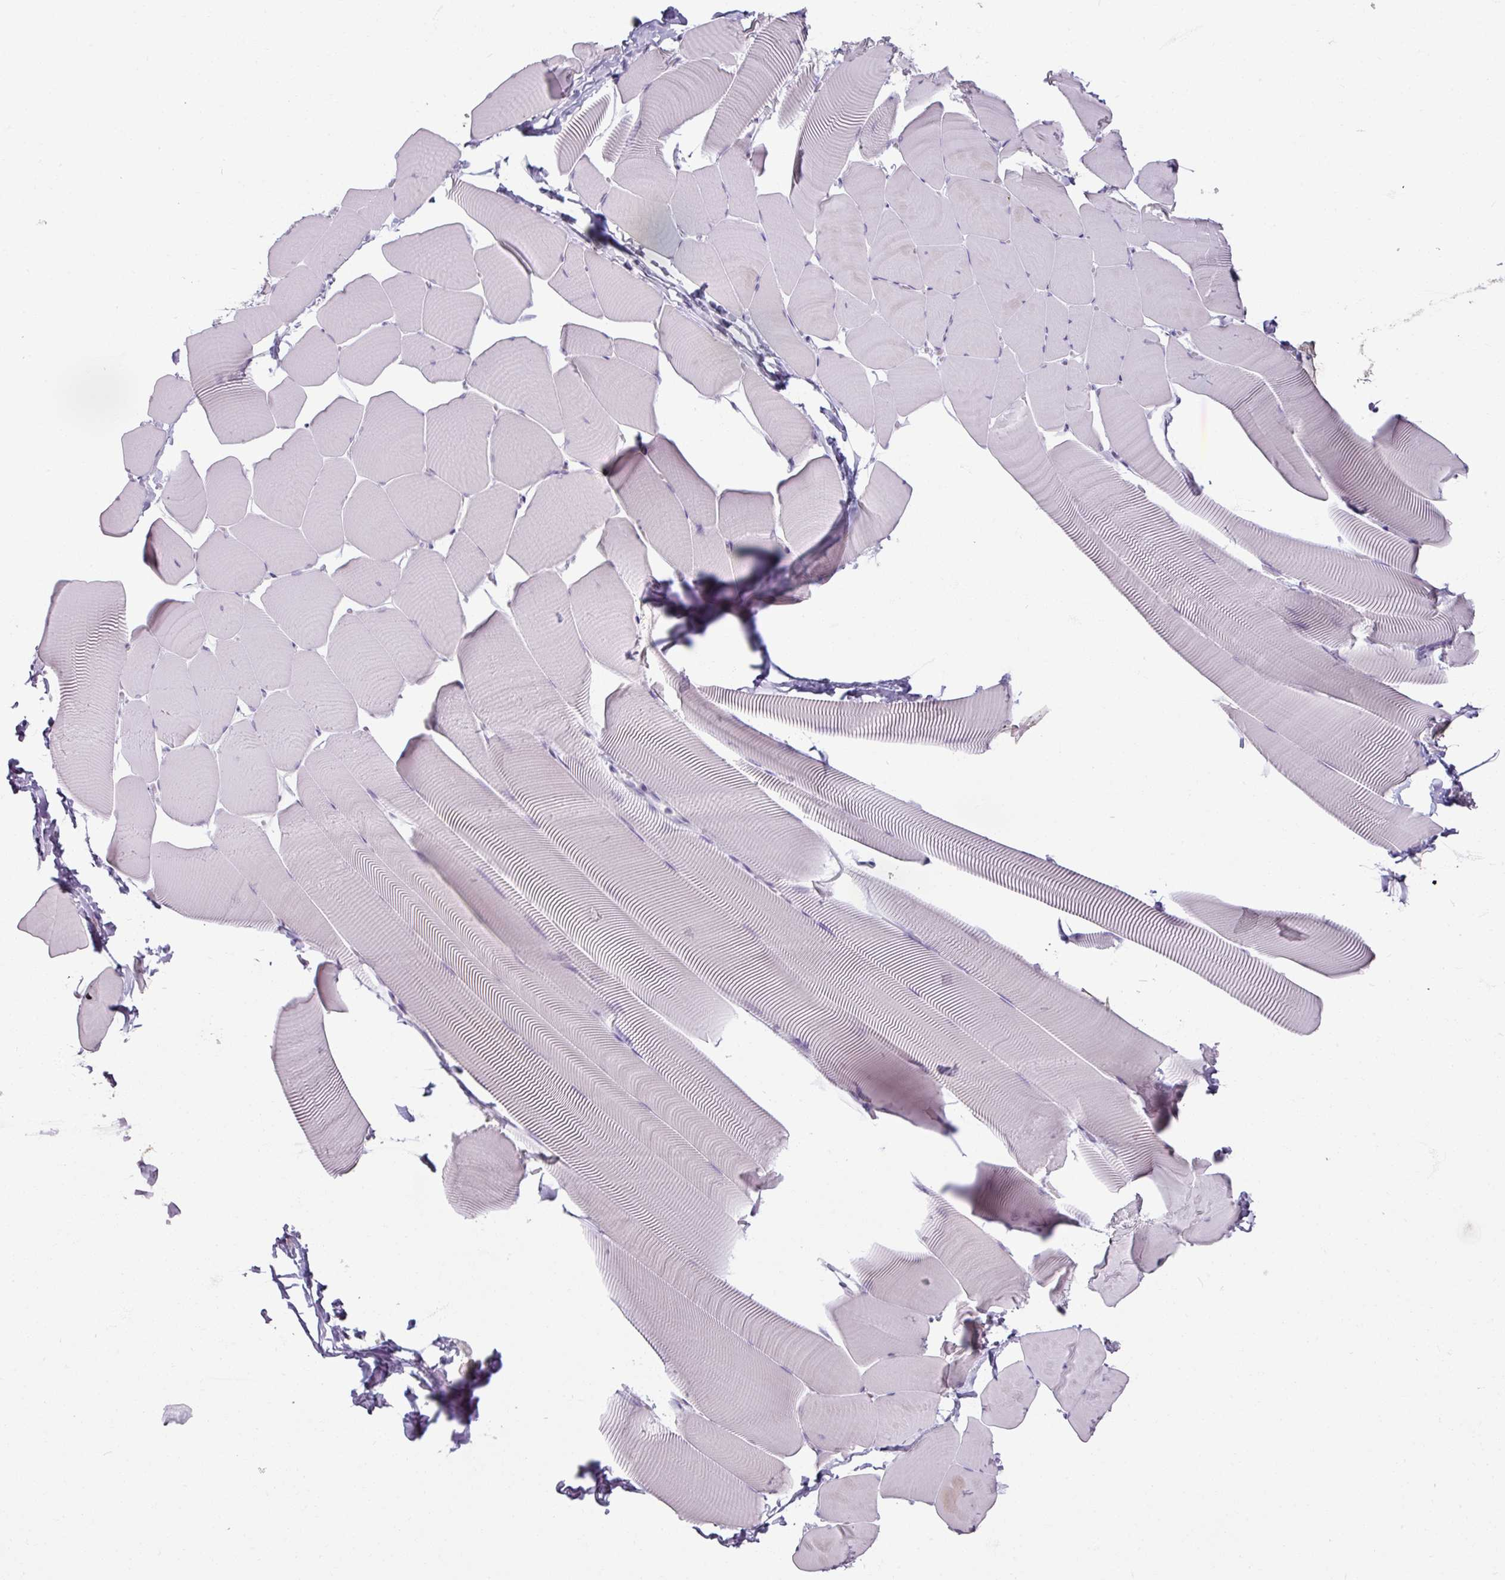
{"staining": {"intensity": "negative", "quantity": "none", "location": "none"}, "tissue": "skeletal muscle", "cell_type": "Myocytes", "image_type": "normal", "snomed": [{"axis": "morphology", "description": "Normal tissue, NOS"}, {"axis": "topography", "description": "Skeletal muscle"}], "caption": "A high-resolution micrograph shows IHC staining of unremarkable skeletal muscle, which reveals no significant staining in myocytes.", "gene": "SLC27A5", "patient": {"sex": "male", "age": 25}}